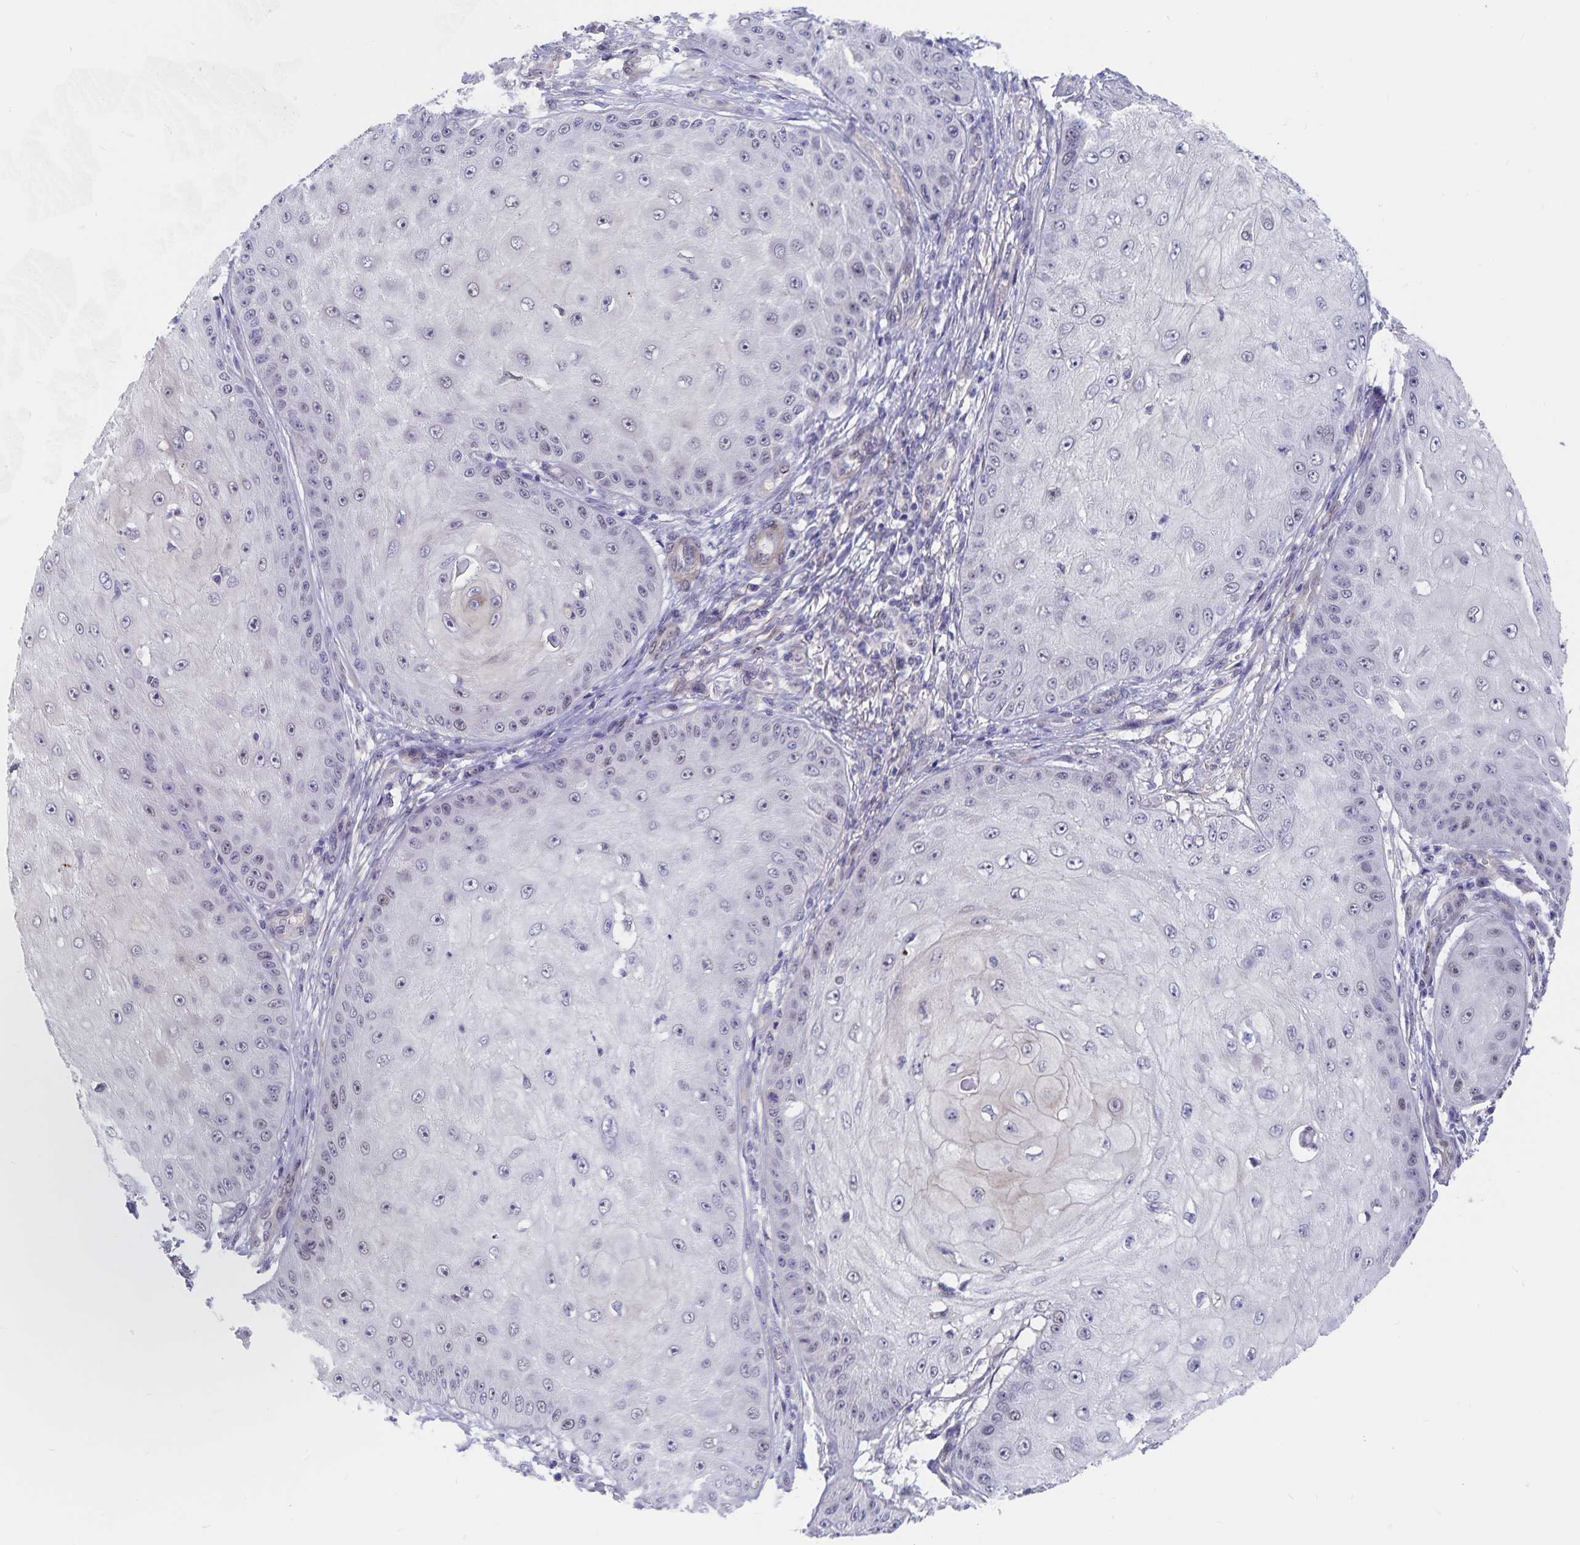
{"staining": {"intensity": "moderate", "quantity": "<25%", "location": "cytoplasmic/membranous"}, "tissue": "skin cancer", "cell_type": "Tumor cells", "image_type": "cancer", "snomed": [{"axis": "morphology", "description": "Squamous cell carcinoma, NOS"}, {"axis": "topography", "description": "Skin"}], "caption": "Protein staining by immunohistochemistry (IHC) exhibits moderate cytoplasmic/membranous positivity in approximately <25% of tumor cells in skin cancer (squamous cell carcinoma).", "gene": "BAG6", "patient": {"sex": "male", "age": 70}}